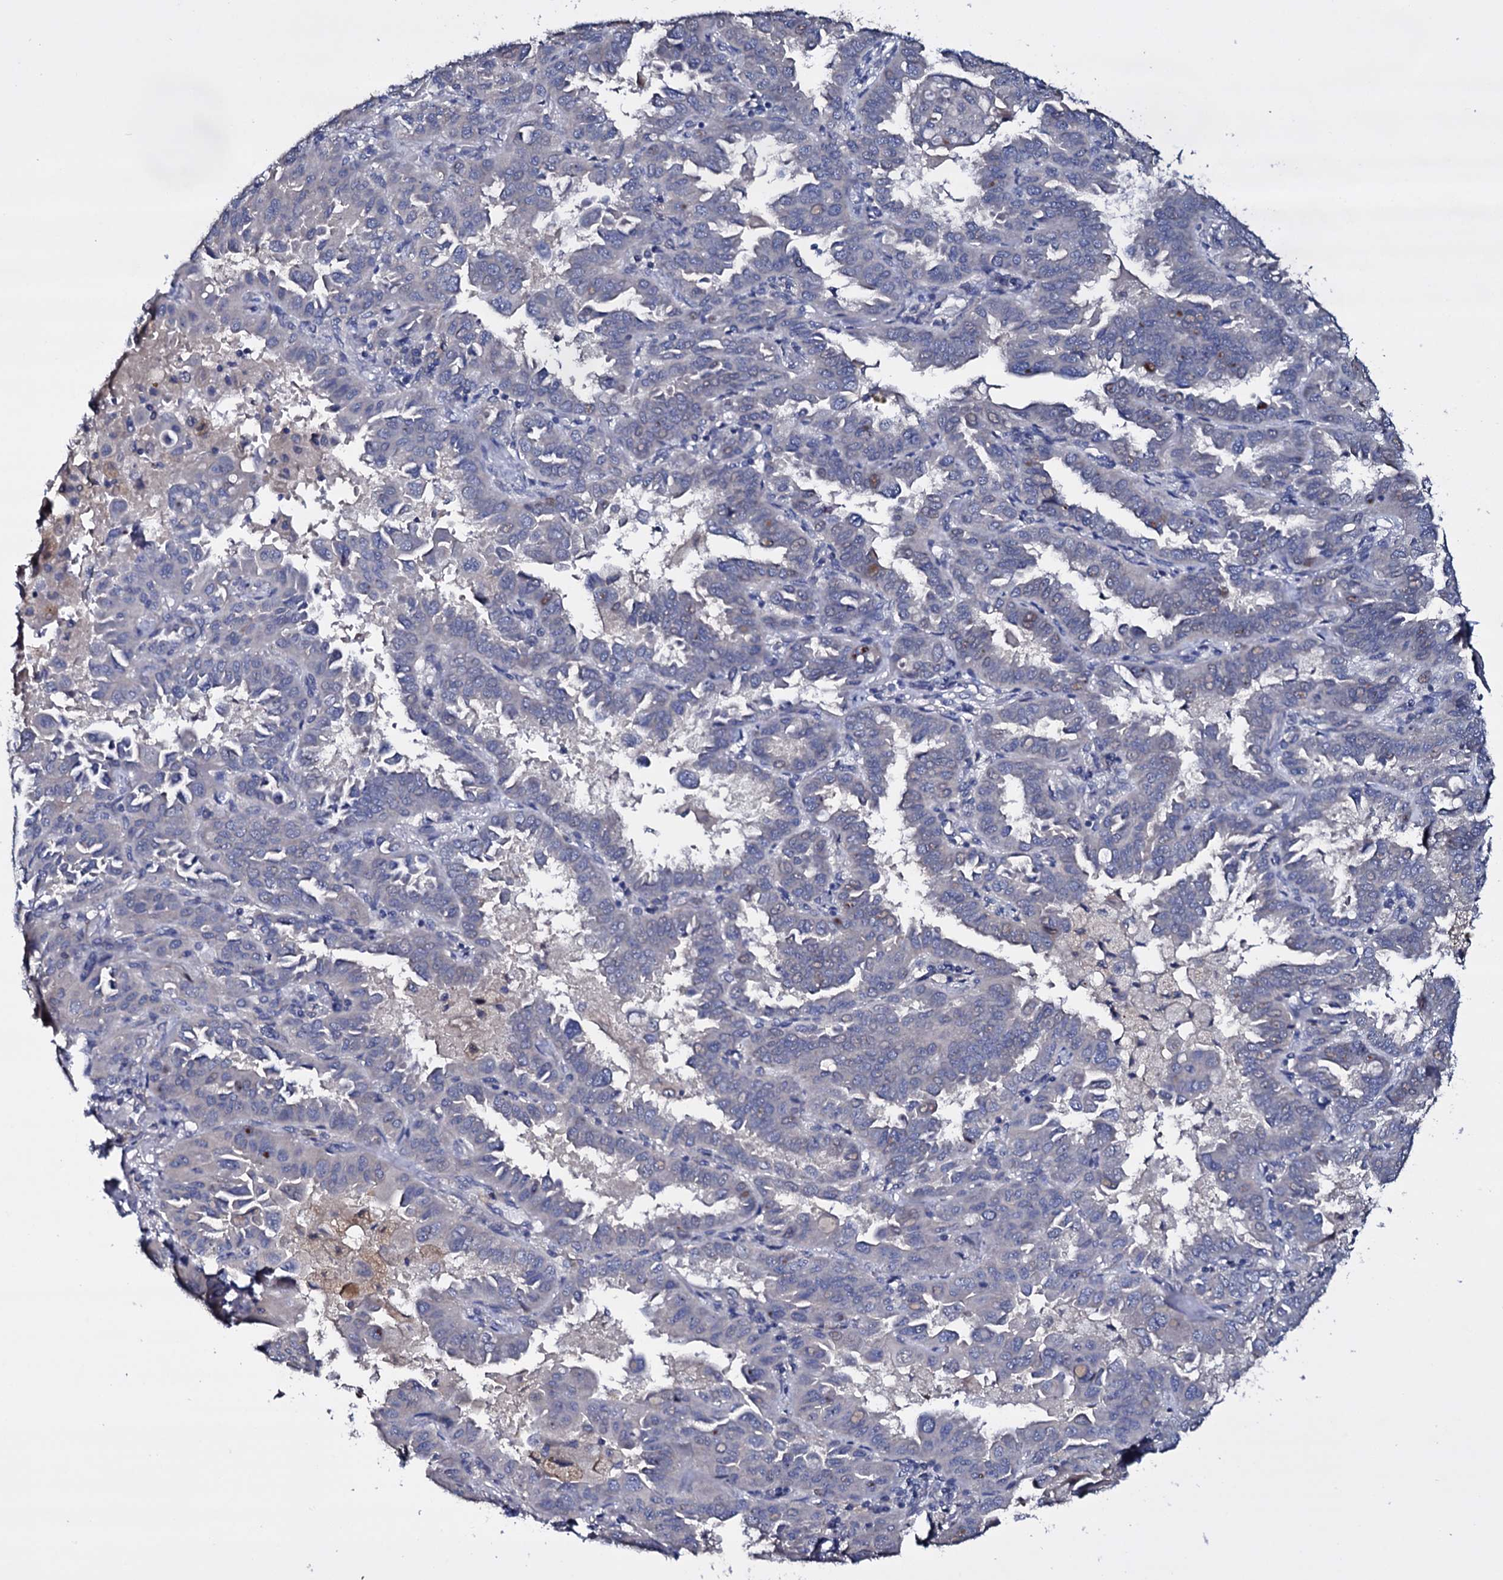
{"staining": {"intensity": "negative", "quantity": "none", "location": "none"}, "tissue": "lung cancer", "cell_type": "Tumor cells", "image_type": "cancer", "snomed": [{"axis": "morphology", "description": "Adenocarcinoma, NOS"}, {"axis": "topography", "description": "Lung"}], "caption": "Adenocarcinoma (lung) stained for a protein using immunohistochemistry (IHC) displays no expression tumor cells.", "gene": "BCL2L14", "patient": {"sex": "male", "age": 64}}